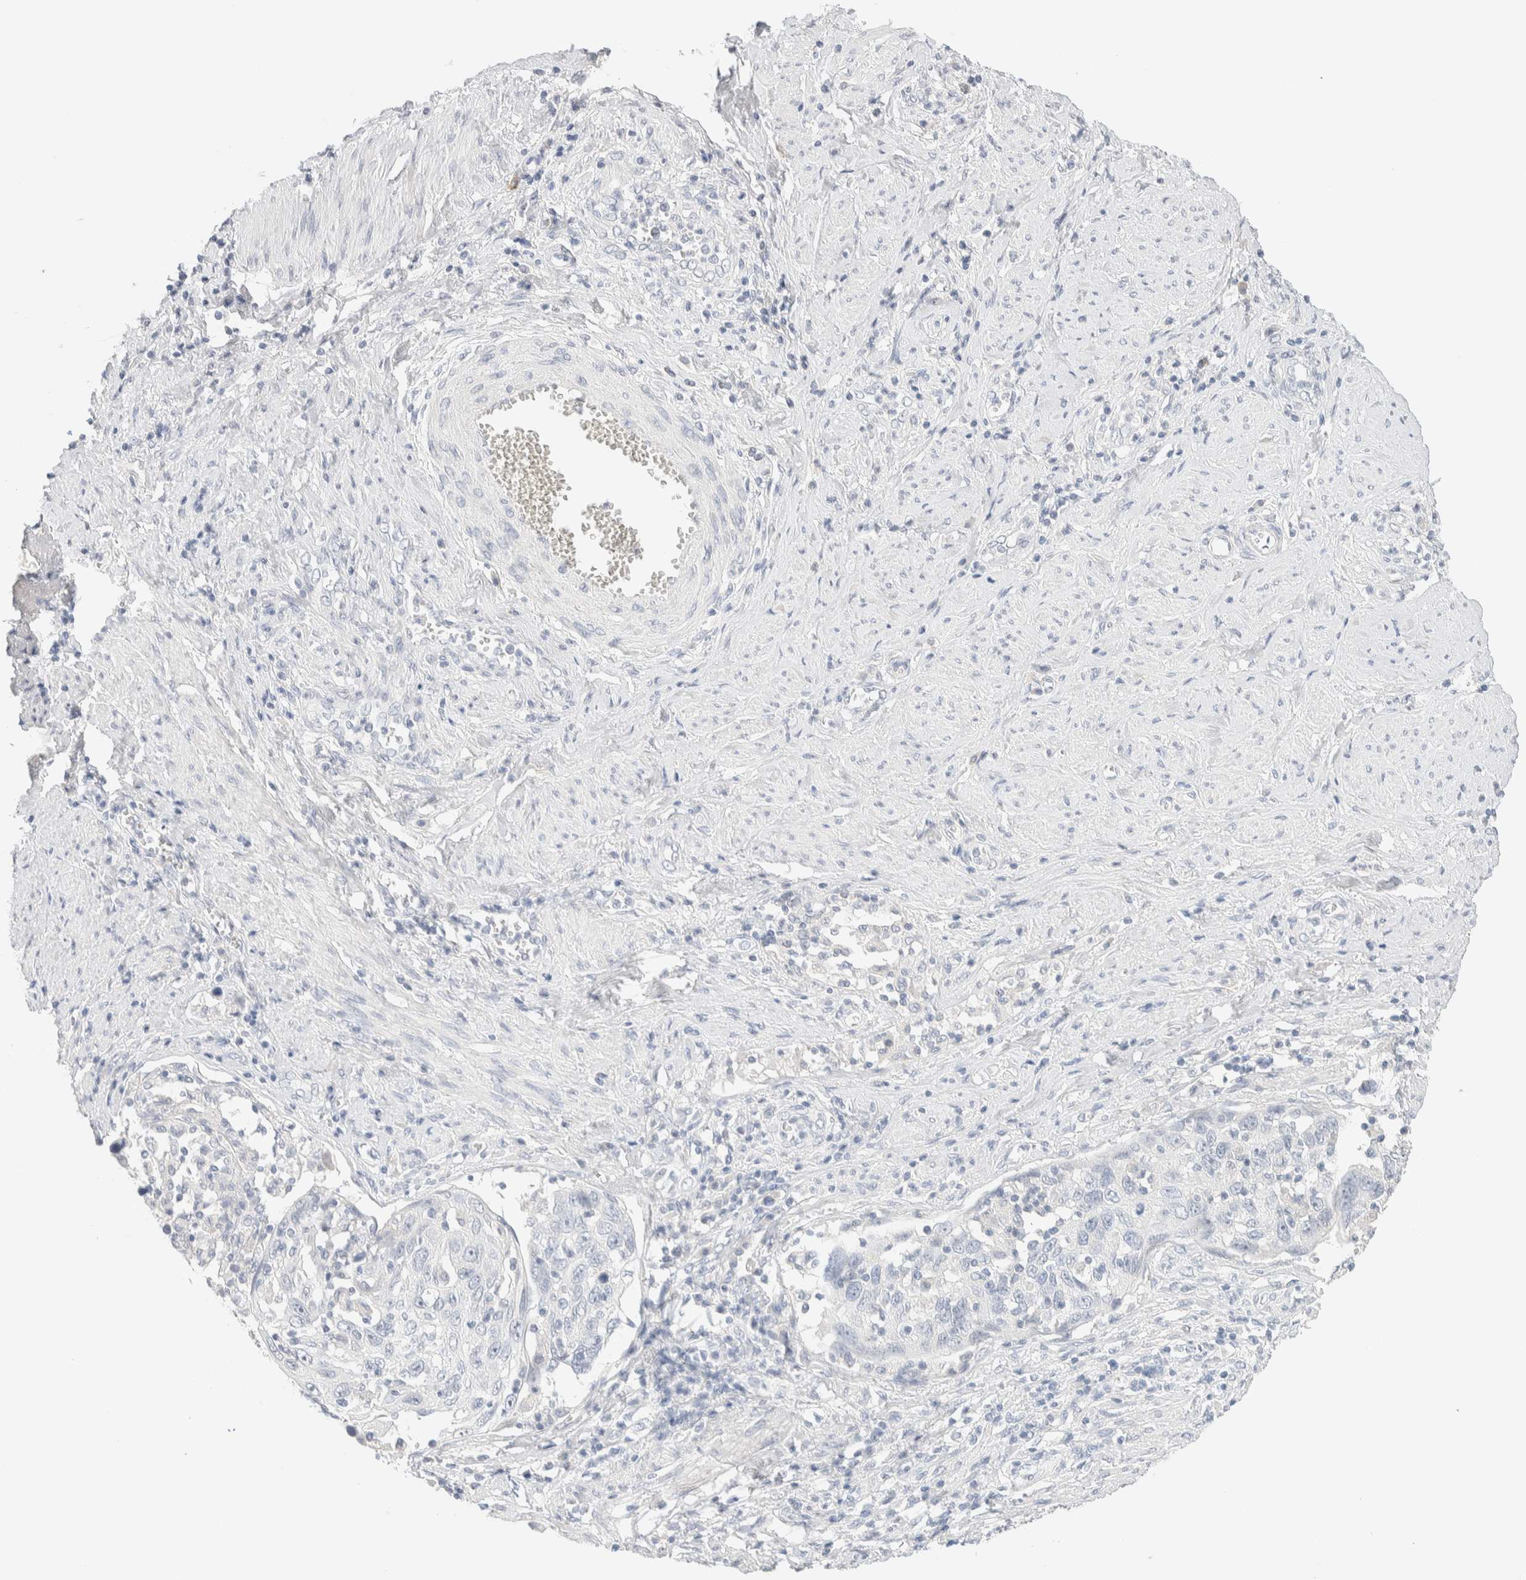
{"staining": {"intensity": "negative", "quantity": "none", "location": "none"}, "tissue": "cervical cancer", "cell_type": "Tumor cells", "image_type": "cancer", "snomed": [{"axis": "morphology", "description": "Squamous cell carcinoma, NOS"}, {"axis": "topography", "description": "Cervix"}], "caption": "Immunohistochemistry (IHC) histopathology image of human squamous cell carcinoma (cervical) stained for a protein (brown), which displays no staining in tumor cells.", "gene": "RIDA", "patient": {"sex": "female", "age": 53}}